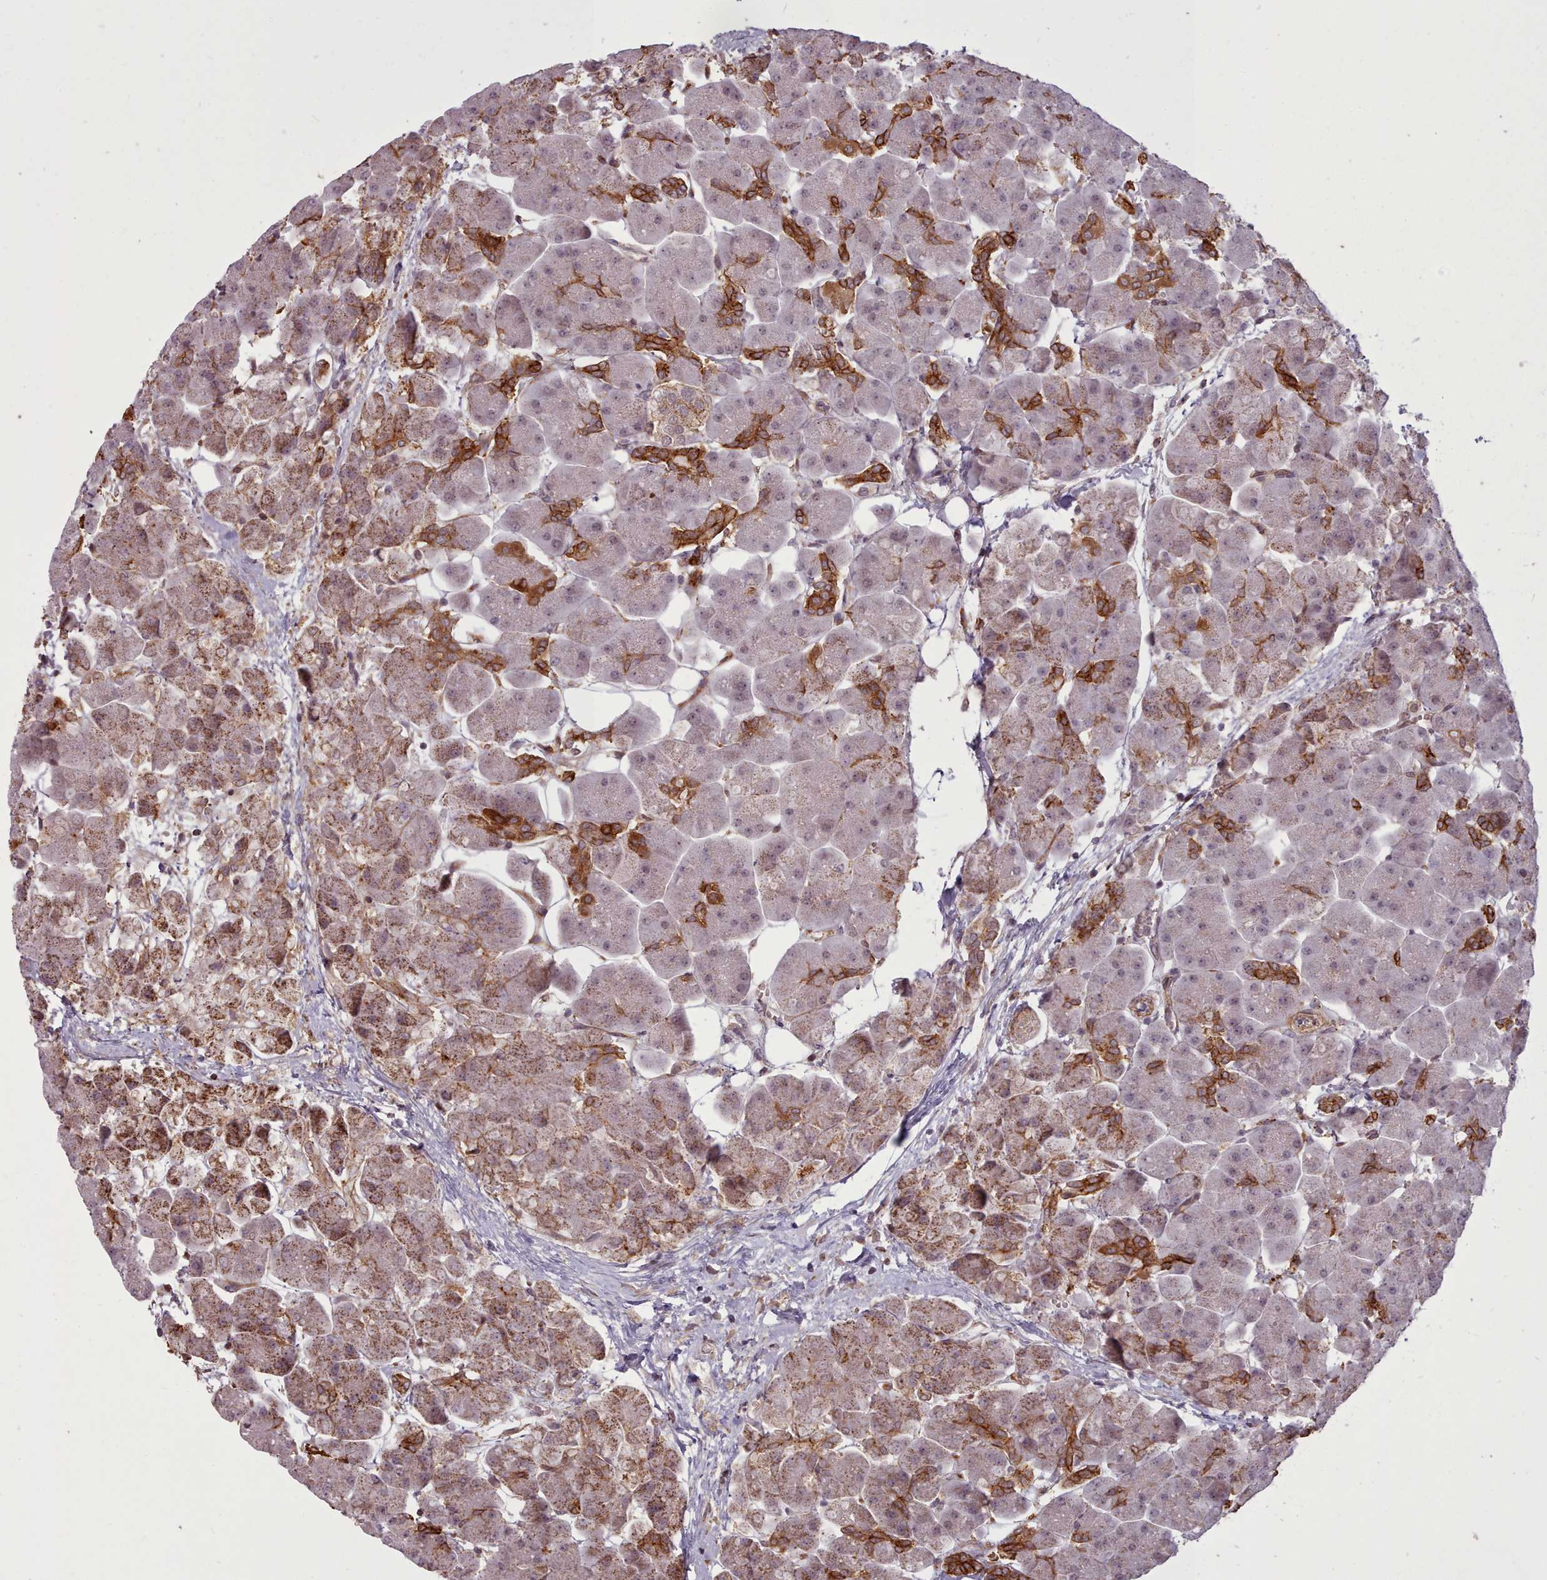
{"staining": {"intensity": "strong", "quantity": "<25%", "location": "cytoplasmic/membranous"}, "tissue": "pancreas", "cell_type": "Exocrine glandular cells", "image_type": "normal", "snomed": [{"axis": "morphology", "description": "Normal tissue, NOS"}, {"axis": "topography", "description": "Pancreas"}], "caption": "Immunohistochemical staining of benign pancreas exhibits strong cytoplasmic/membranous protein staining in about <25% of exocrine glandular cells.", "gene": "ZMYM4", "patient": {"sex": "male", "age": 66}}